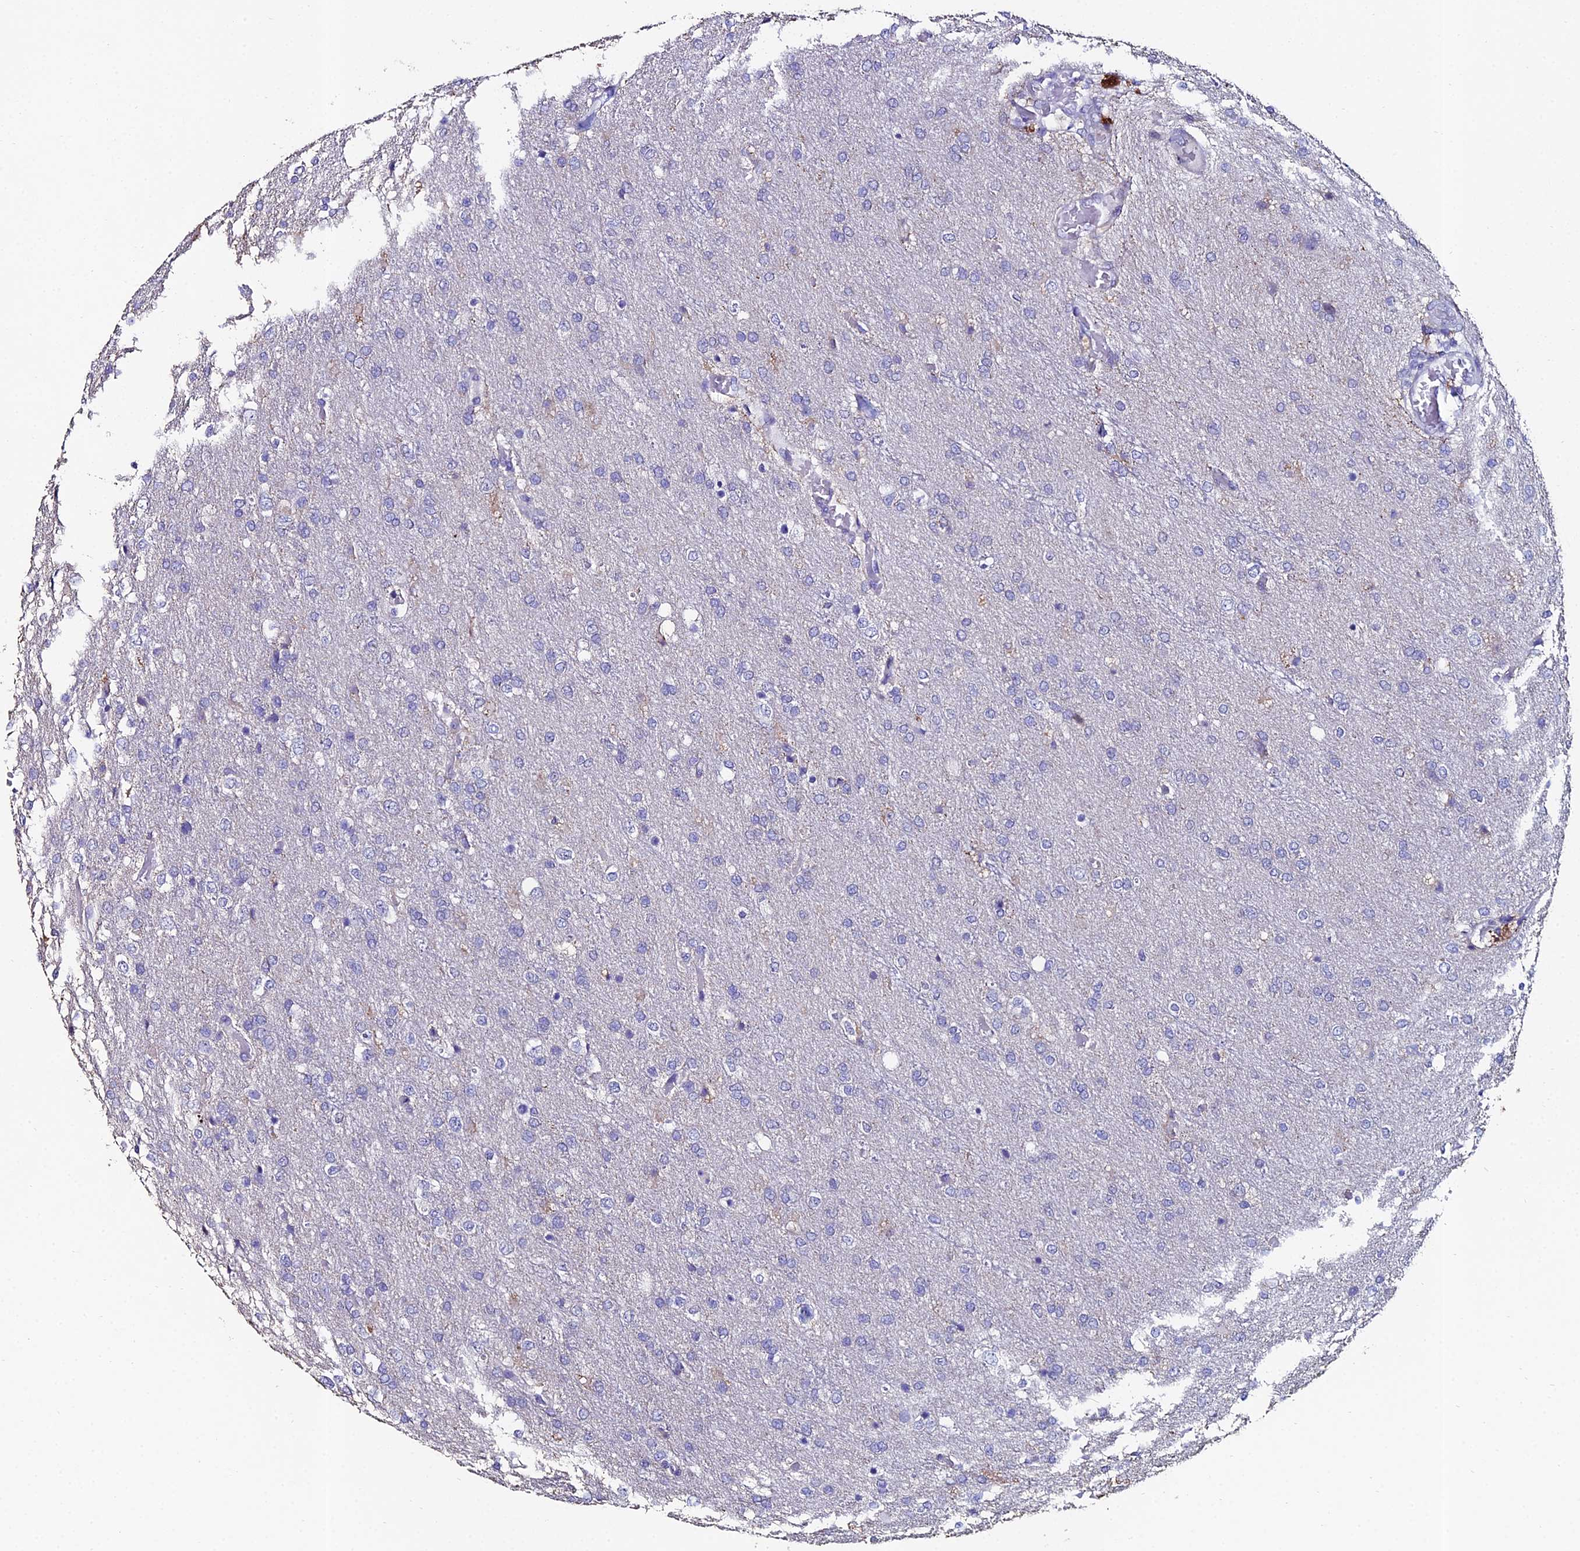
{"staining": {"intensity": "negative", "quantity": "none", "location": "none"}, "tissue": "glioma", "cell_type": "Tumor cells", "image_type": "cancer", "snomed": [{"axis": "morphology", "description": "Glioma, malignant, High grade"}, {"axis": "topography", "description": "Brain"}], "caption": "The micrograph exhibits no significant staining in tumor cells of glioma.", "gene": "ESRRG", "patient": {"sex": "female", "age": 74}}